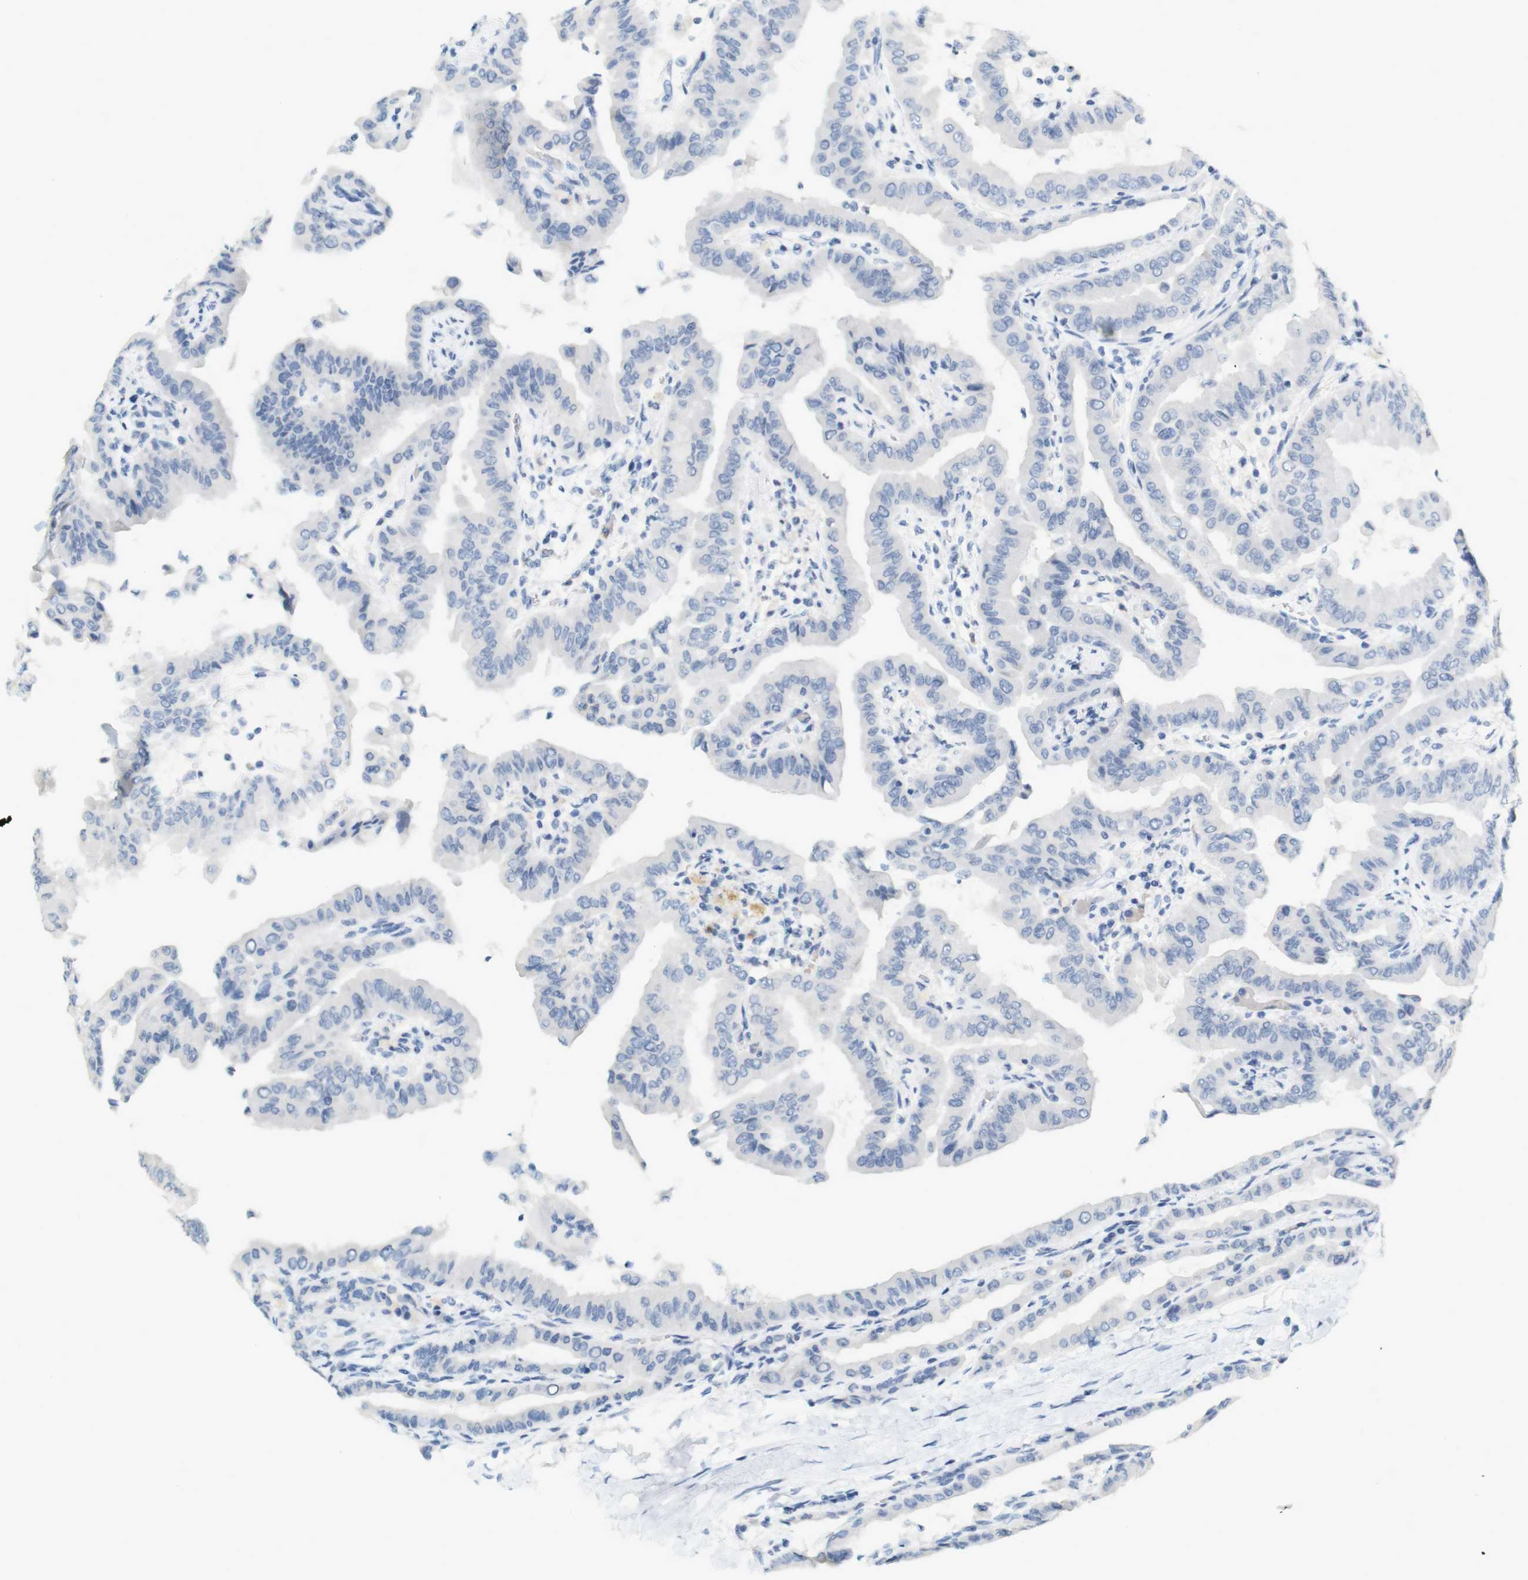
{"staining": {"intensity": "negative", "quantity": "none", "location": "none"}, "tissue": "thyroid cancer", "cell_type": "Tumor cells", "image_type": "cancer", "snomed": [{"axis": "morphology", "description": "Papillary adenocarcinoma, NOS"}, {"axis": "topography", "description": "Thyroid gland"}], "caption": "This is a micrograph of IHC staining of thyroid cancer (papillary adenocarcinoma), which shows no positivity in tumor cells. (IHC, brightfield microscopy, high magnification).", "gene": "LRRK2", "patient": {"sex": "male", "age": 33}}